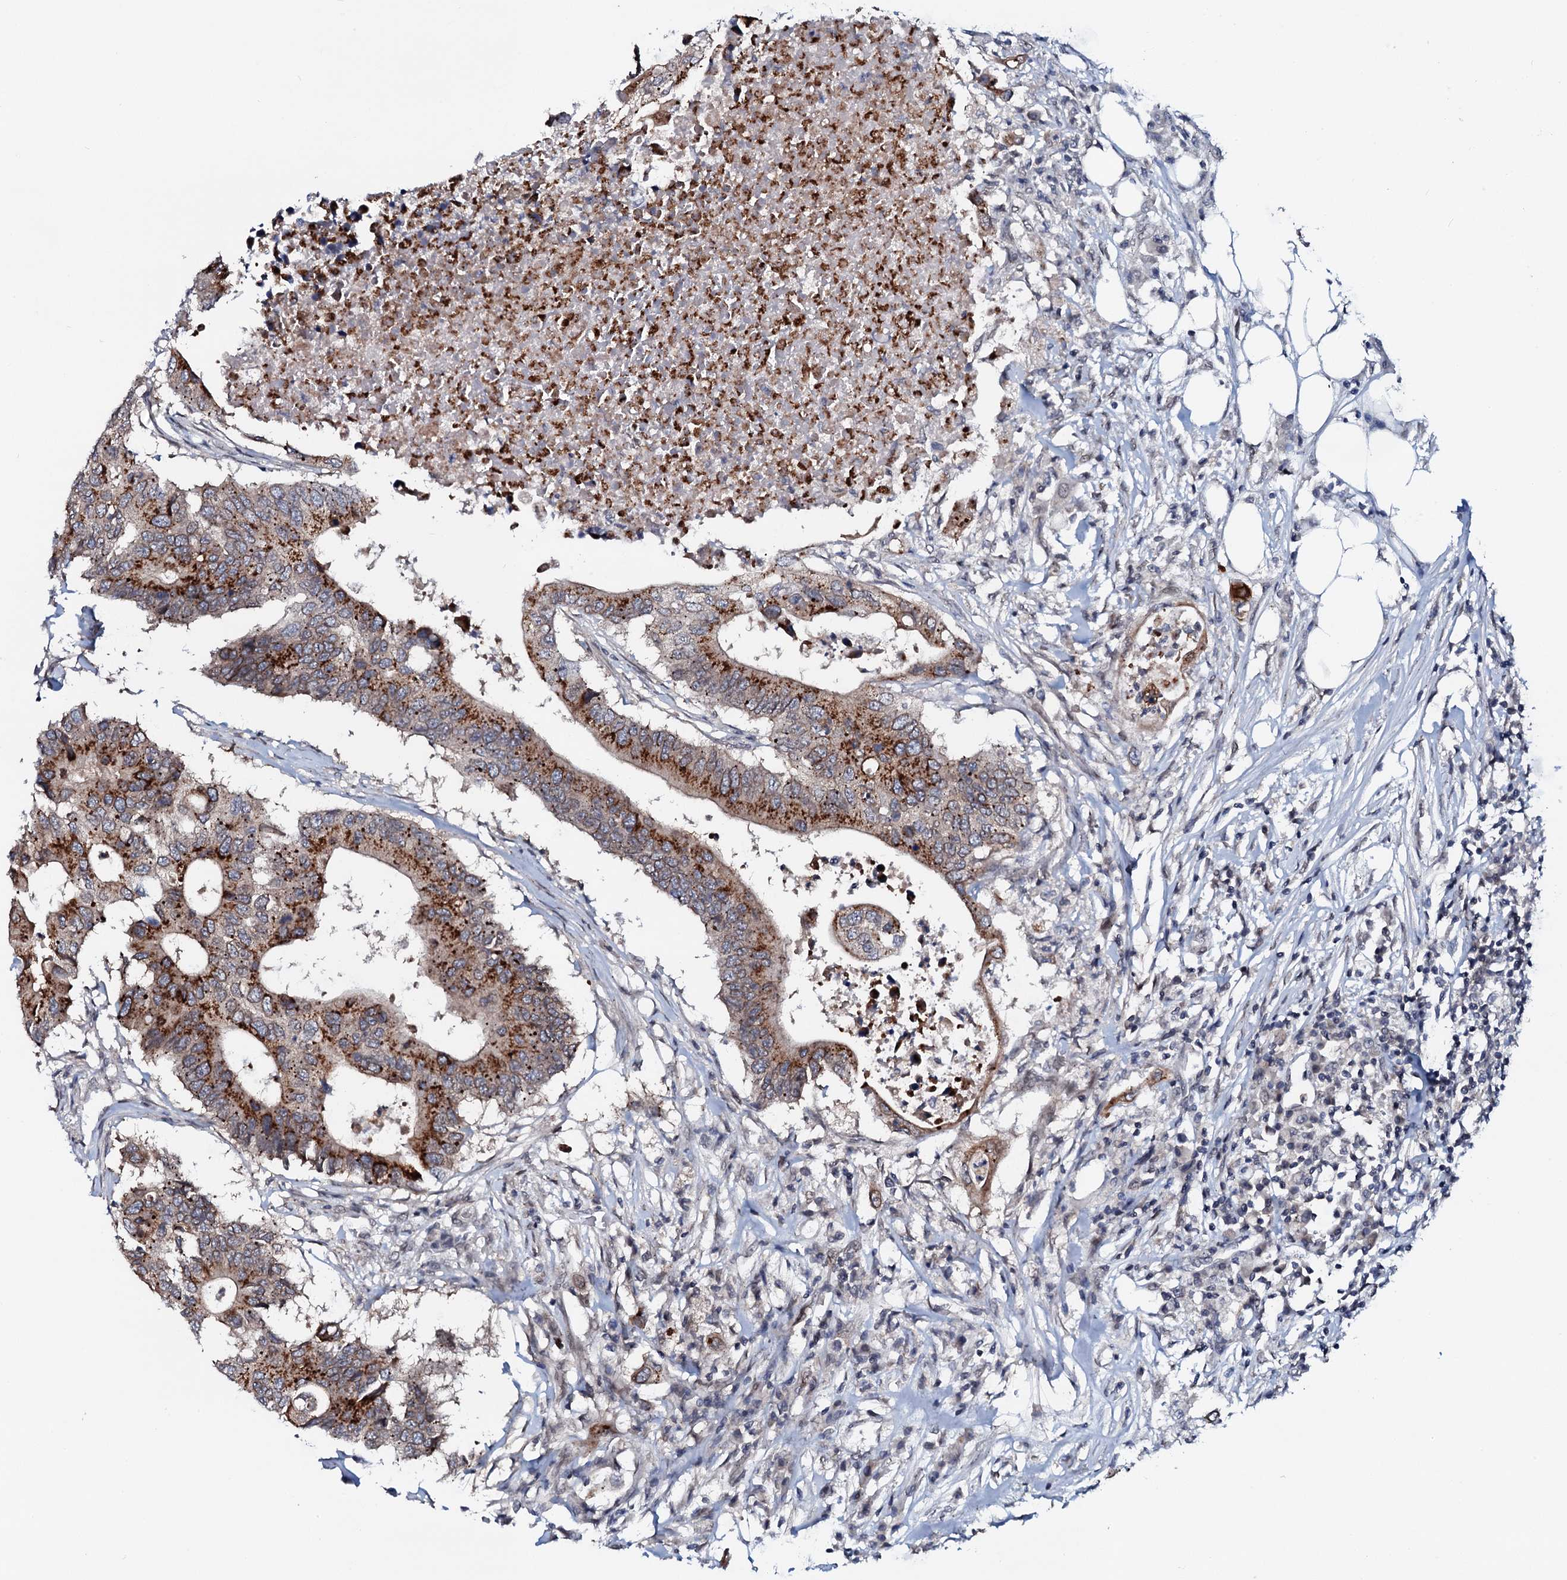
{"staining": {"intensity": "strong", "quantity": "25%-75%", "location": "cytoplasmic/membranous"}, "tissue": "colorectal cancer", "cell_type": "Tumor cells", "image_type": "cancer", "snomed": [{"axis": "morphology", "description": "Adenocarcinoma, NOS"}, {"axis": "topography", "description": "Colon"}], "caption": "Colorectal cancer (adenocarcinoma) stained with DAB immunohistochemistry exhibits high levels of strong cytoplasmic/membranous positivity in about 25%-75% of tumor cells.", "gene": "SNTA1", "patient": {"sex": "male", "age": 71}}